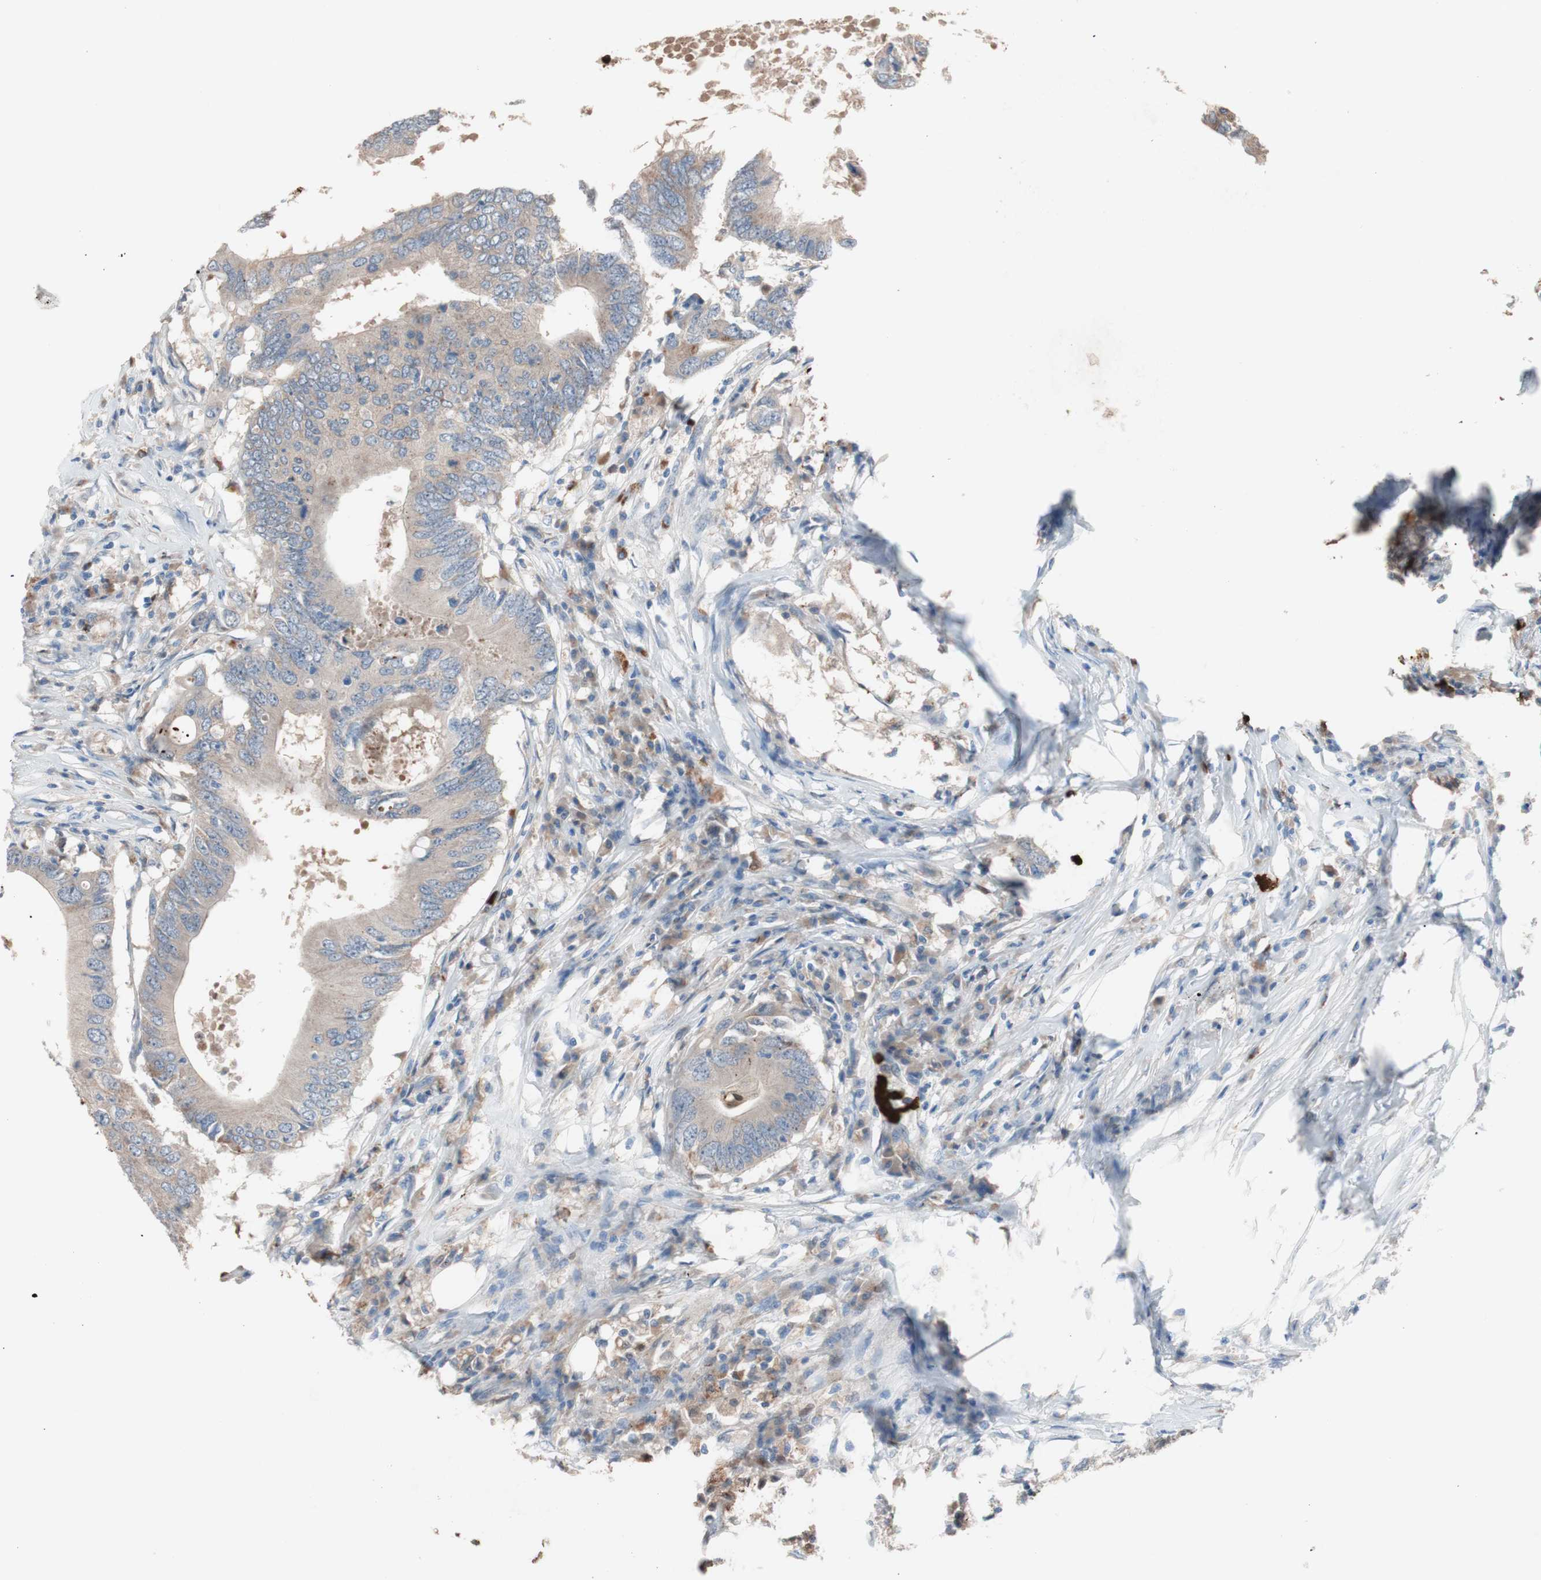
{"staining": {"intensity": "weak", "quantity": ">75%", "location": "cytoplasmic/membranous"}, "tissue": "colorectal cancer", "cell_type": "Tumor cells", "image_type": "cancer", "snomed": [{"axis": "morphology", "description": "Adenocarcinoma, NOS"}, {"axis": "topography", "description": "Colon"}], "caption": "High-power microscopy captured an IHC histopathology image of colorectal cancer (adenocarcinoma), revealing weak cytoplasmic/membranous positivity in about >75% of tumor cells. (DAB (3,3'-diaminobenzidine) IHC with brightfield microscopy, high magnification).", "gene": "CLEC4D", "patient": {"sex": "male", "age": 71}}